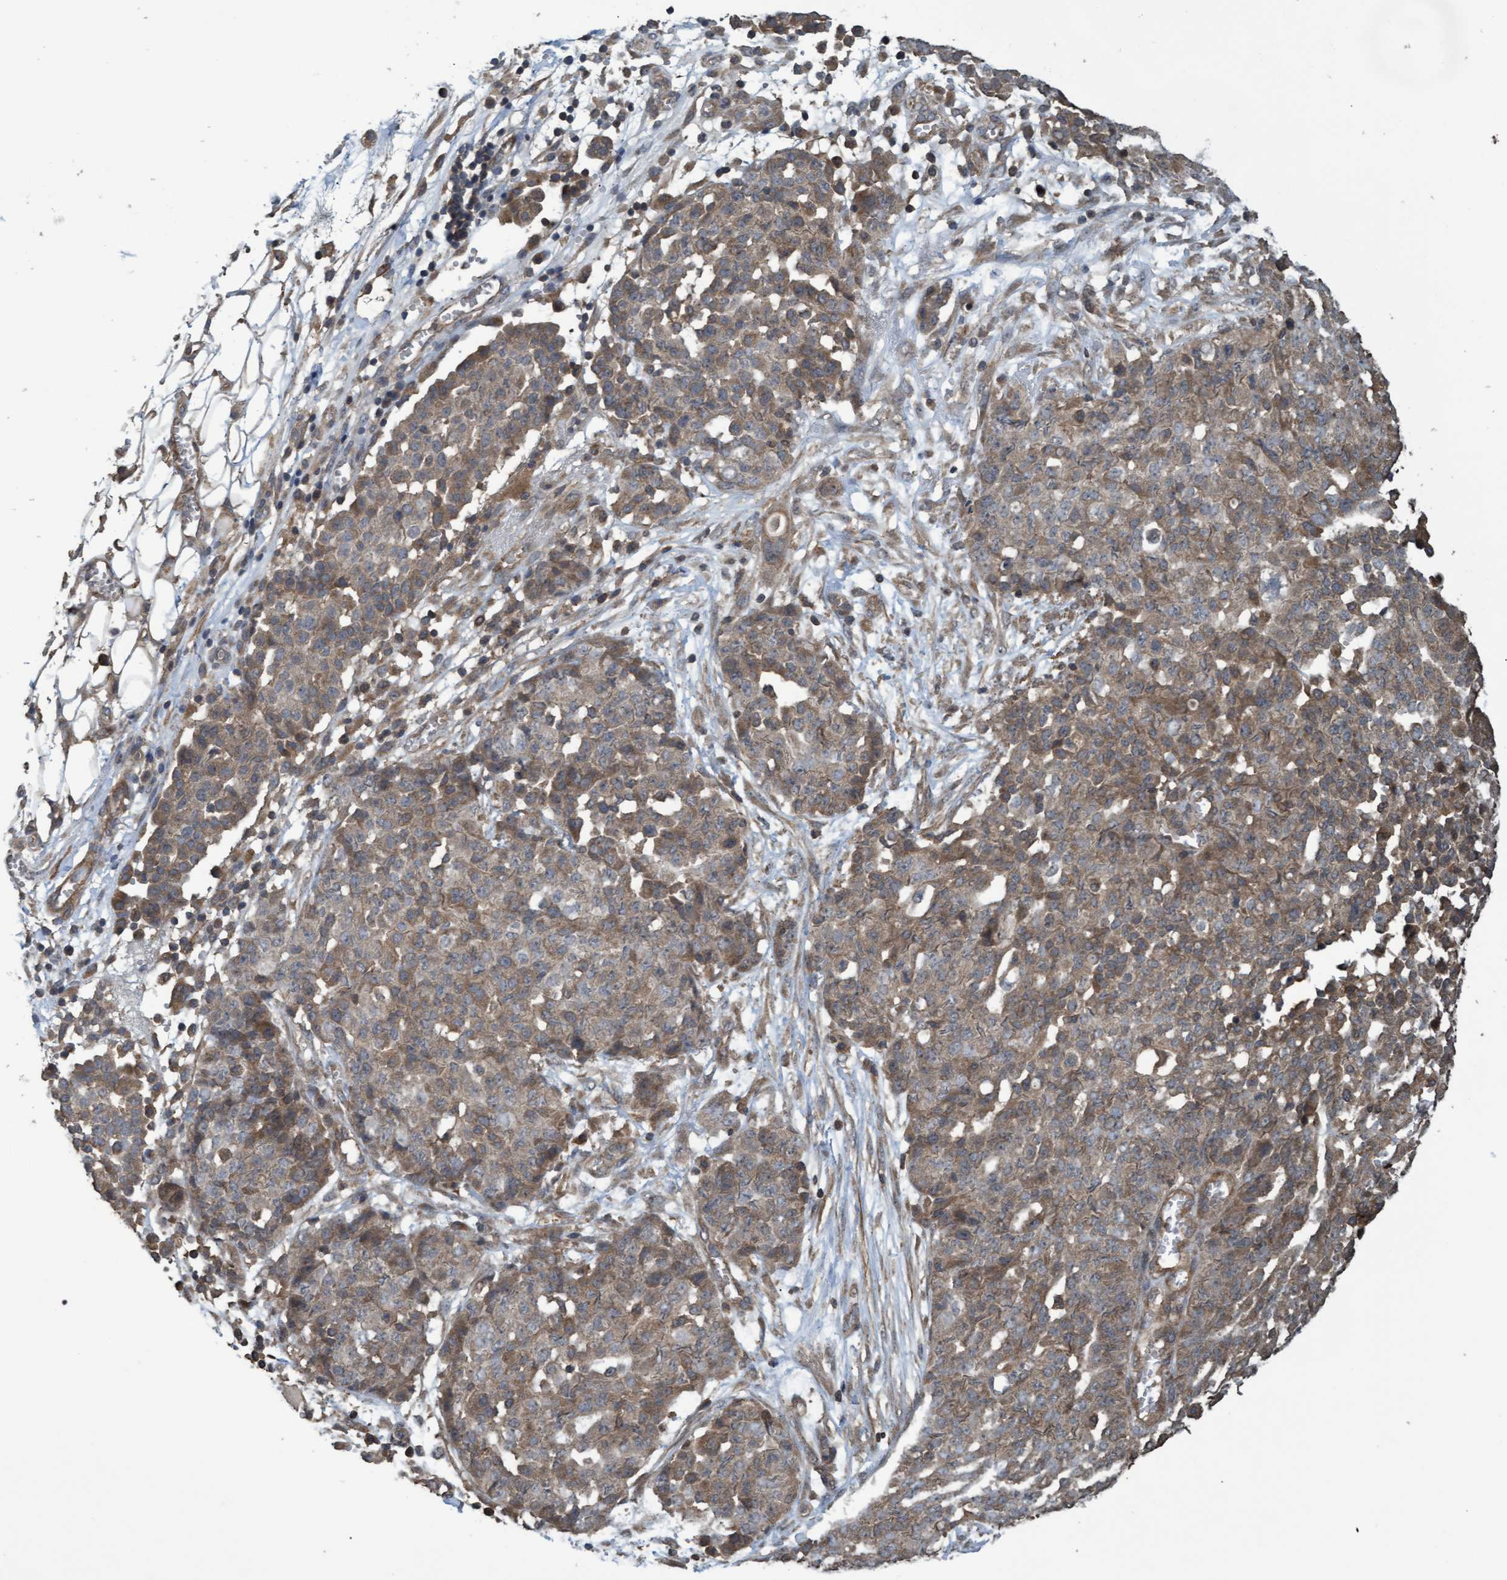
{"staining": {"intensity": "moderate", "quantity": ">75%", "location": "cytoplasmic/membranous"}, "tissue": "ovarian cancer", "cell_type": "Tumor cells", "image_type": "cancer", "snomed": [{"axis": "morphology", "description": "Cystadenocarcinoma, serous, NOS"}, {"axis": "topography", "description": "Soft tissue"}, {"axis": "topography", "description": "Ovary"}], "caption": "Brown immunohistochemical staining in human ovarian serous cystadenocarcinoma reveals moderate cytoplasmic/membranous positivity in about >75% of tumor cells.", "gene": "GGT6", "patient": {"sex": "female", "age": 57}}